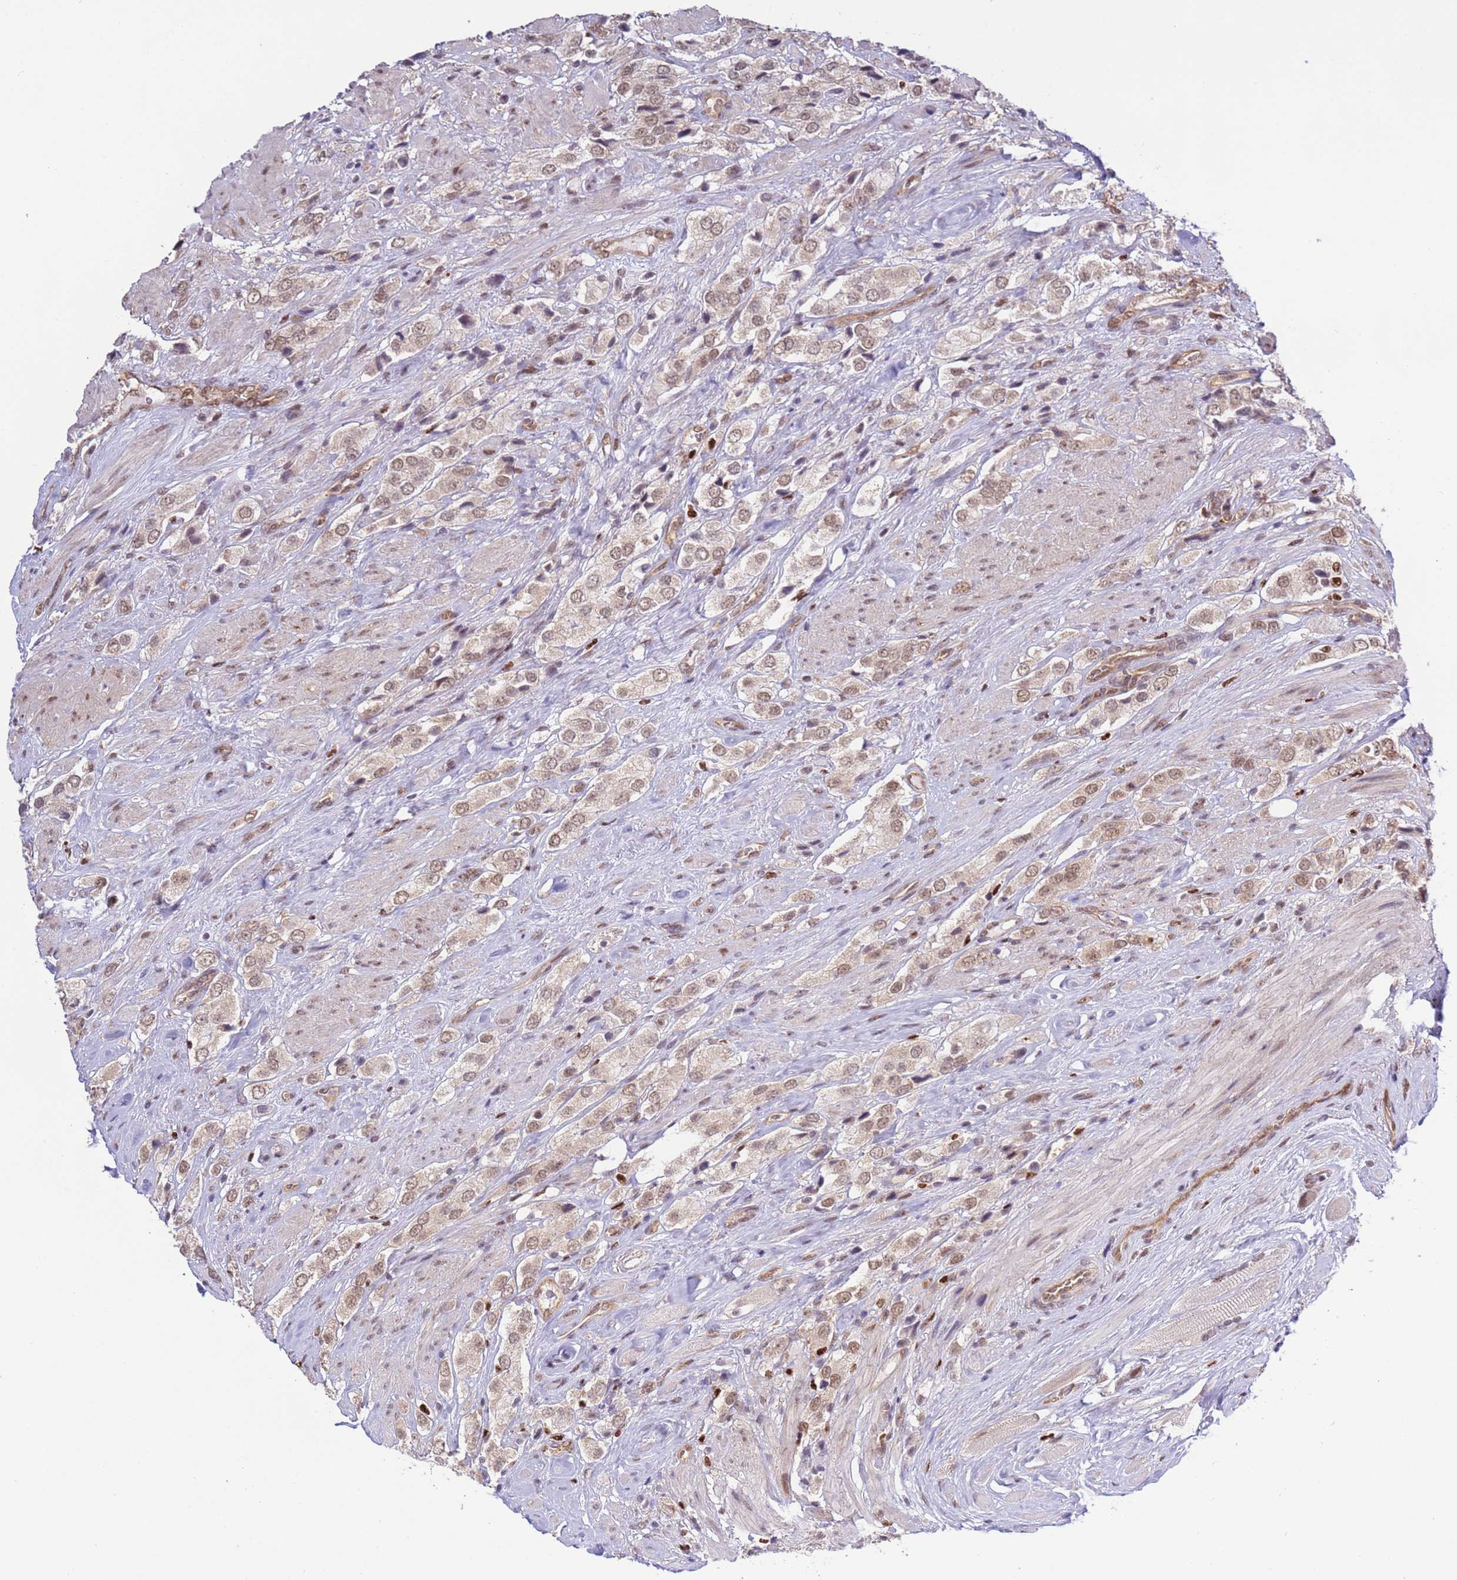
{"staining": {"intensity": "weak", "quantity": ">75%", "location": "nuclear"}, "tissue": "prostate cancer", "cell_type": "Tumor cells", "image_type": "cancer", "snomed": [{"axis": "morphology", "description": "Adenocarcinoma, High grade"}, {"axis": "topography", "description": "Prostate and seminal vesicle, NOS"}], "caption": "Brown immunohistochemical staining in human prostate high-grade adenocarcinoma exhibits weak nuclear staining in about >75% of tumor cells. The staining is performed using DAB (3,3'-diaminobenzidine) brown chromogen to label protein expression. The nuclei are counter-stained blue using hematoxylin.", "gene": "PRPF6", "patient": {"sex": "male", "age": 64}}